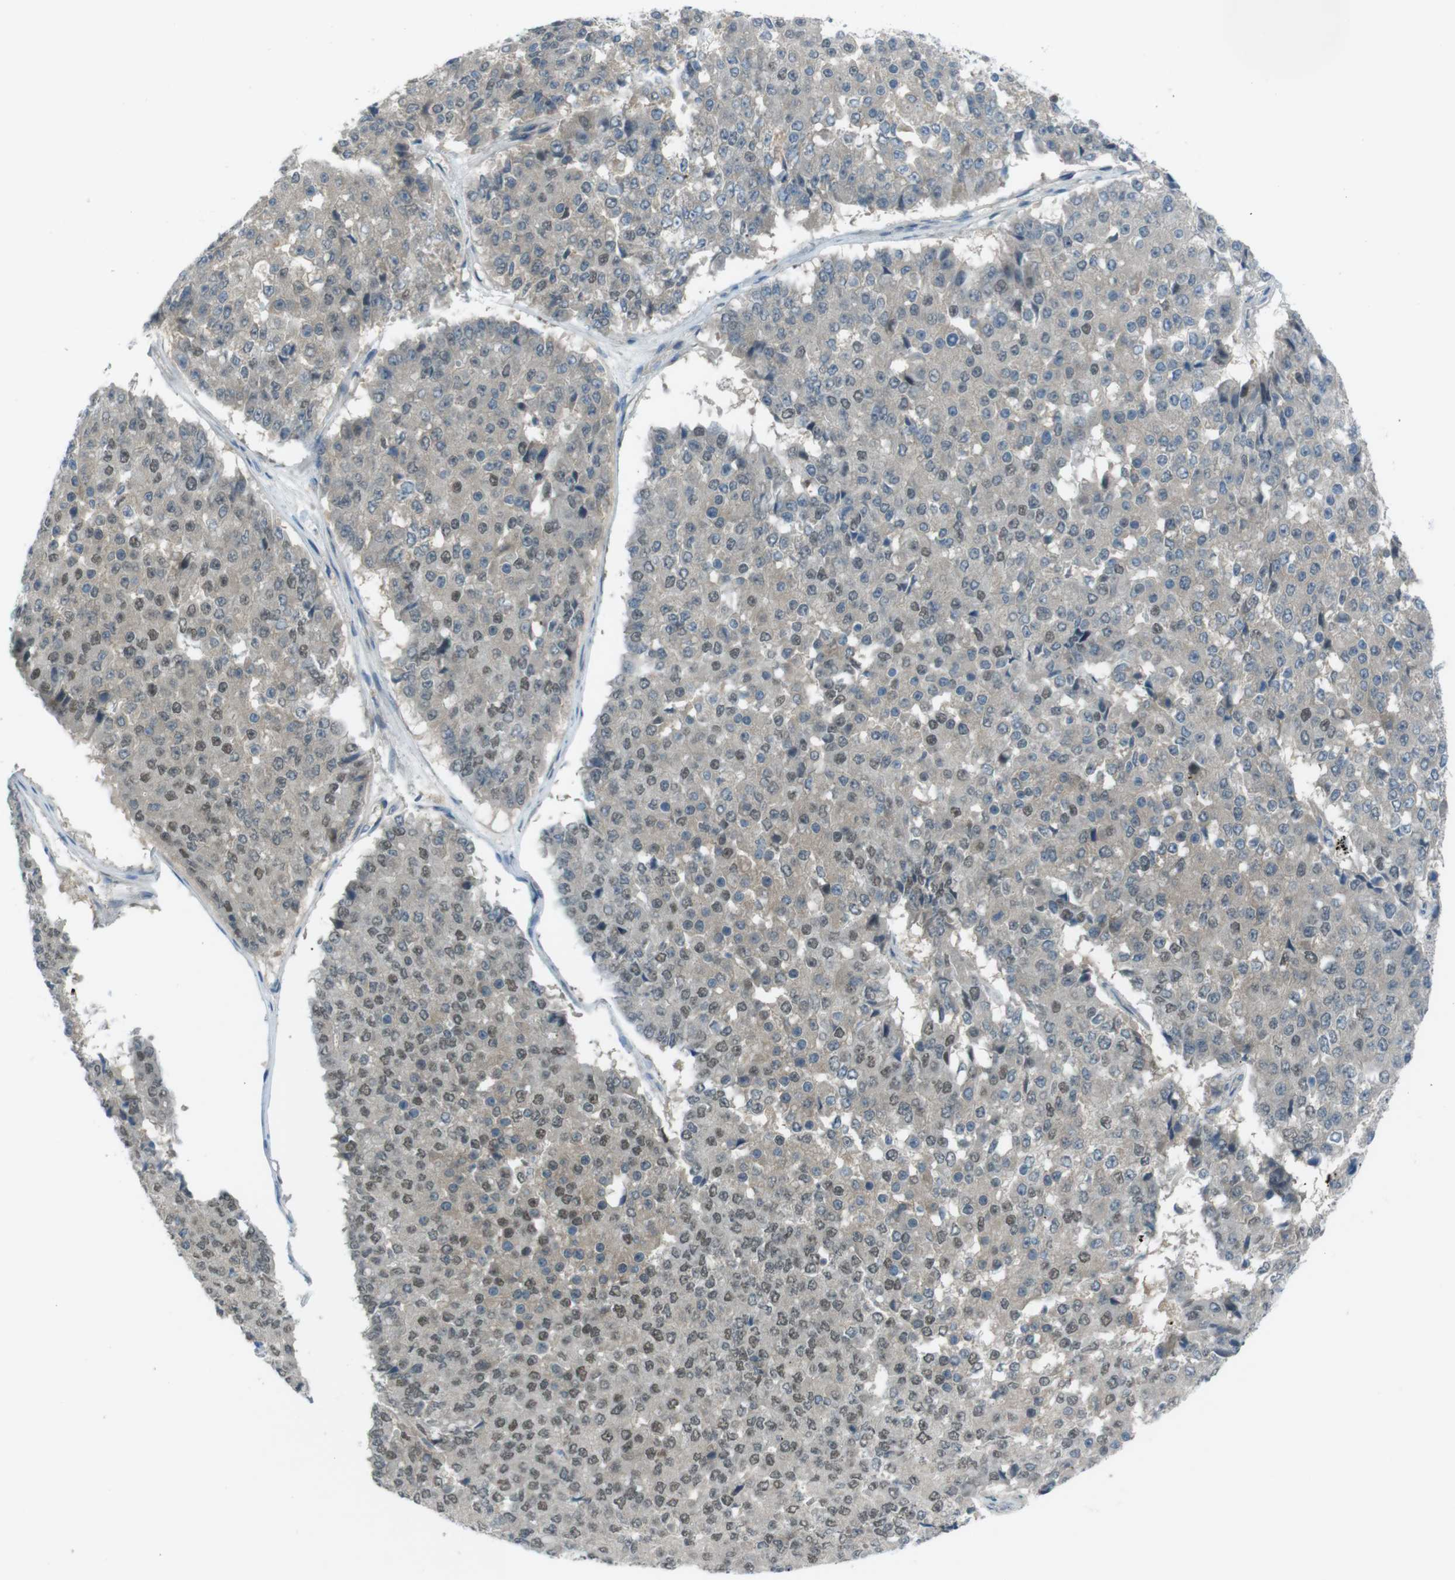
{"staining": {"intensity": "moderate", "quantity": "<25%", "location": "nuclear"}, "tissue": "pancreatic cancer", "cell_type": "Tumor cells", "image_type": "cancer", "snomed": [{"axis": "morphology", "description": "Adenocarcinoma, NOS"}, {"axis": "topography", "description": "Pancreas"}], "caption": "DAB immunohistochemical staining of human pancreatic cancer displays moderate nuclear protein positivity in approximately <25% of tumor cells. The protein is shown in brown color, while the nuclei are stained blue.", "gene": "ZDHHC20", "patient": {"sex": "male", "age": 50}}